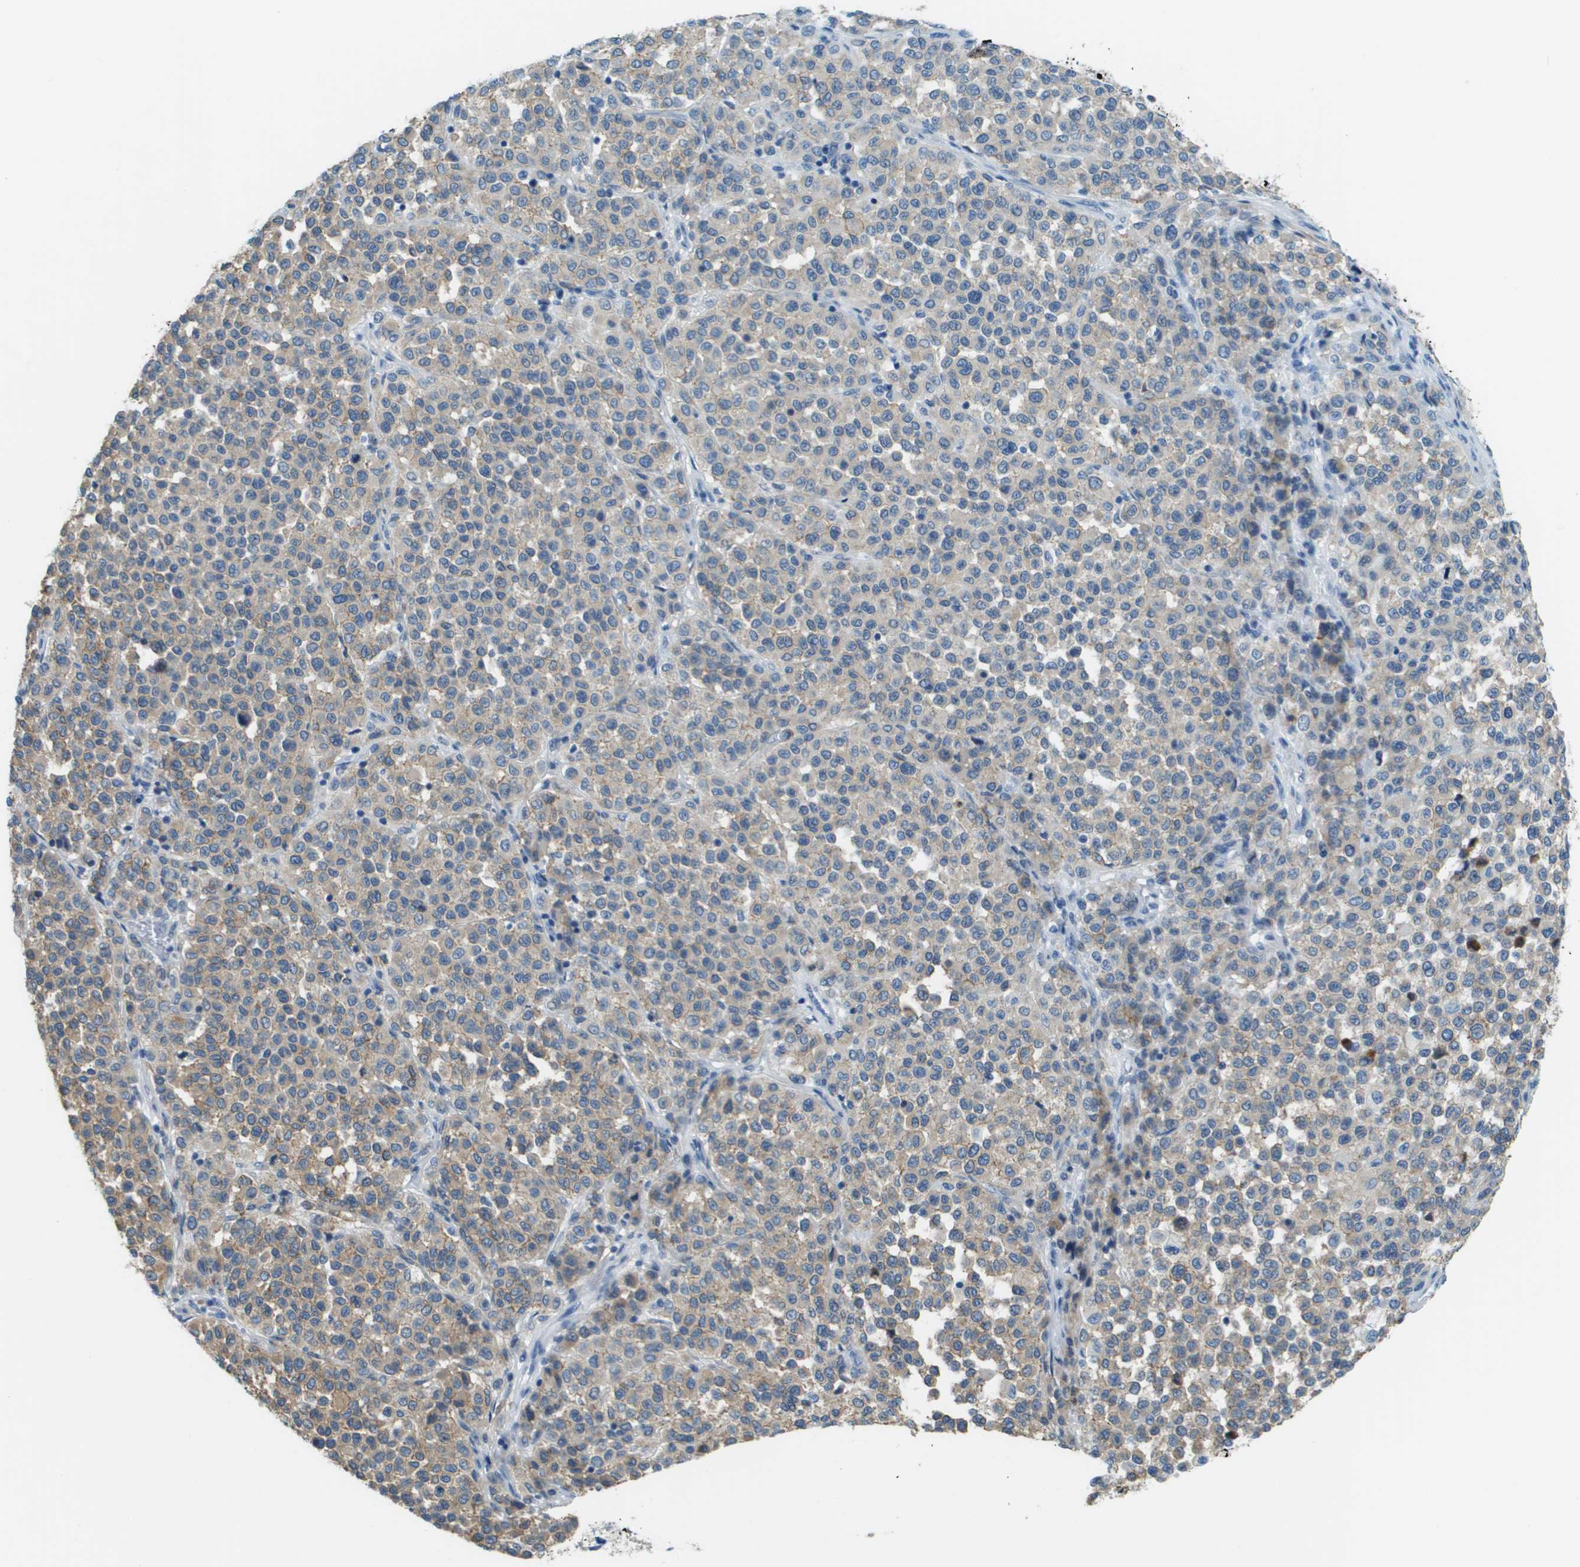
{"staining": {"intensity": "weak", "quantity": "<25%", "location": "cytoplasmic/membranous"}, "tissue": "melanoma", "cell_type": "Tumor cells", "image_type": "cancer", "snomed": [{"axis": "morphology", "description": "Malignant melanoma, Metastatic site"}, {"axis": "topography", "description": "Pancreas"}], "caption": "The photomicrograph reveals no staining of tumor cells in melanoma.", "gene": "SDC1", "patient": {"sex": "female", "age": 30}}